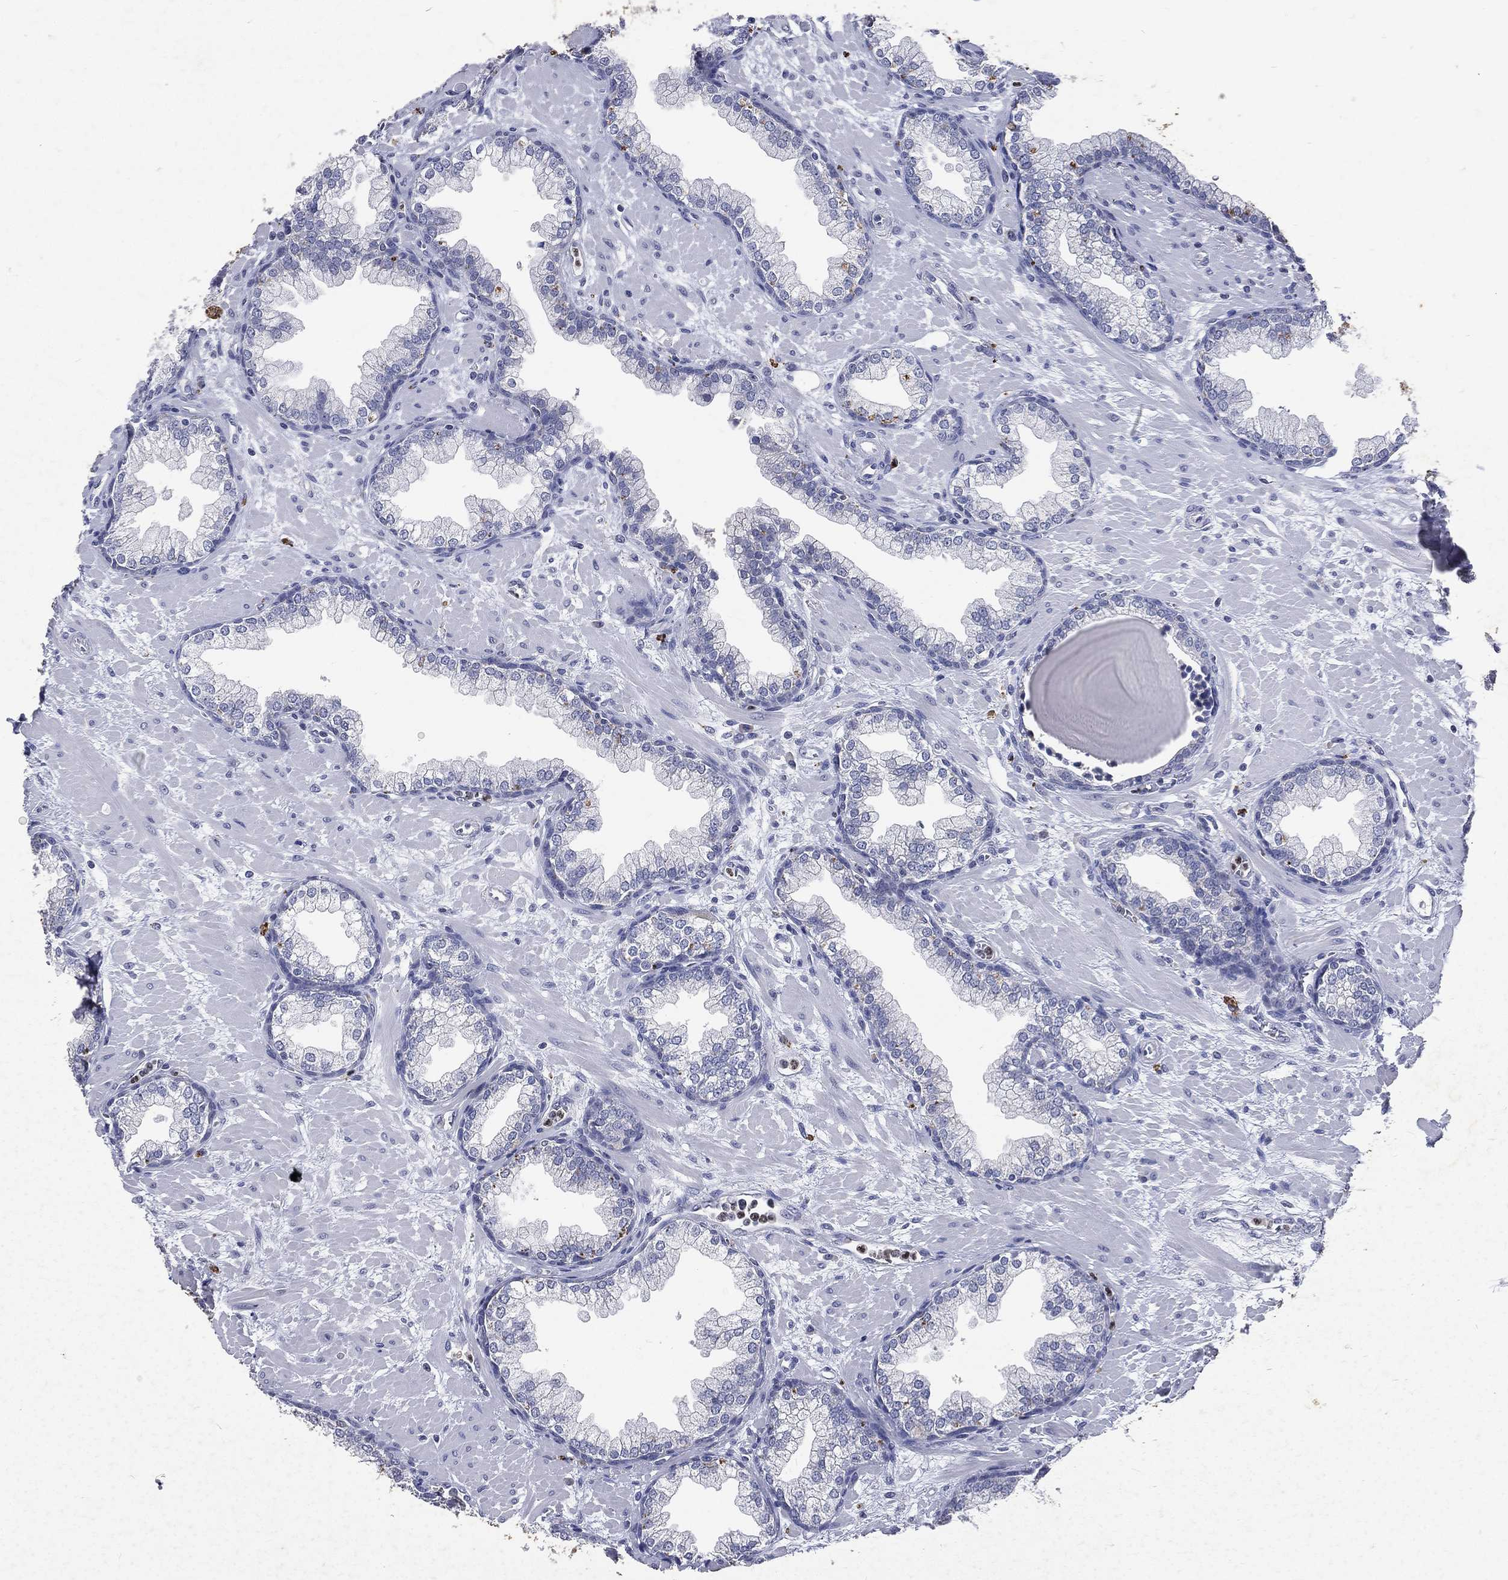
{"staining": {"intensity": "negative", "quantity": "none", "location": "none"}, "tissue": "prostate", "cell_type": "Glandular cells", "image_type": "normal", "snomed": [{"axis": "morphology", "description": "Normal tissue, NOS"}, {"axis": "topography", "description": "Prostate"}], "caption": "This is an immunohistochemistry photomicrograph of benign prostate. There is no staining in glandular cells.", "gene": "SLC34A2", "patient": {"sex": "male", "age": 63}}